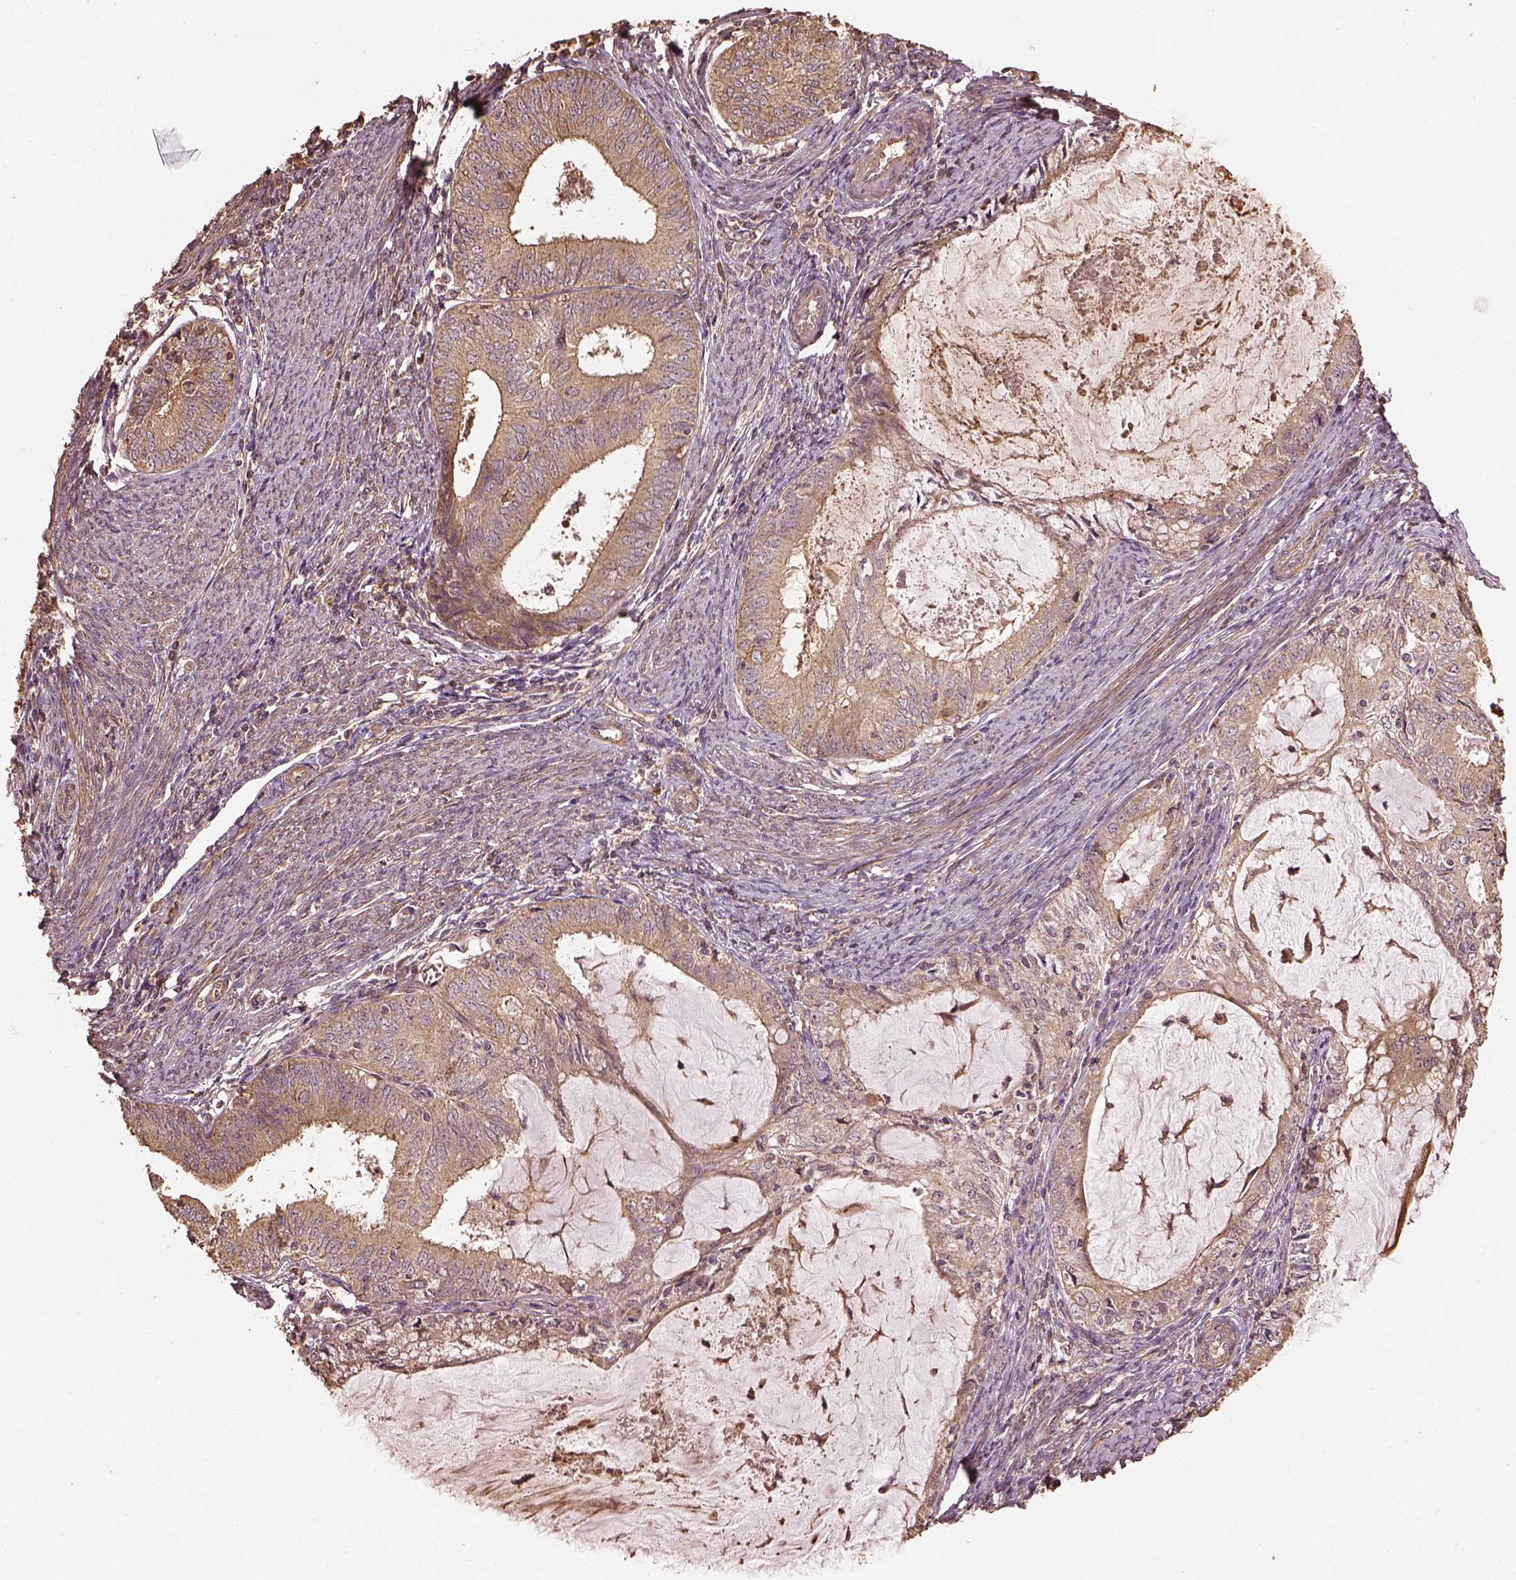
{"staining": {"intensity": "moderate", "quantity": ">75%", "location": "cytoplasmic/membranous"}, "tissue": "endometrial cancer", "cell_type": "Tumor cells", "image_type": "cancer", "snomed": [{"axis": "morphology", "description": "Adenocarcinoma, NOS"}, {"axis": "topography", "description": "Endometrium"}], "caption": "A brown stain labels moderate cytoplasmic/membranous expression of a protein in human endometrial cancer (adenocarcinoma) tumor cells. The staining was performed using DAB (3,3'-diaminobenzidine), with brown indicating positive protein expression. Nuclei are stained blue with hematoxylin.", "gene": "METTL4", "patient": {"sex": "female", "age": 57}}